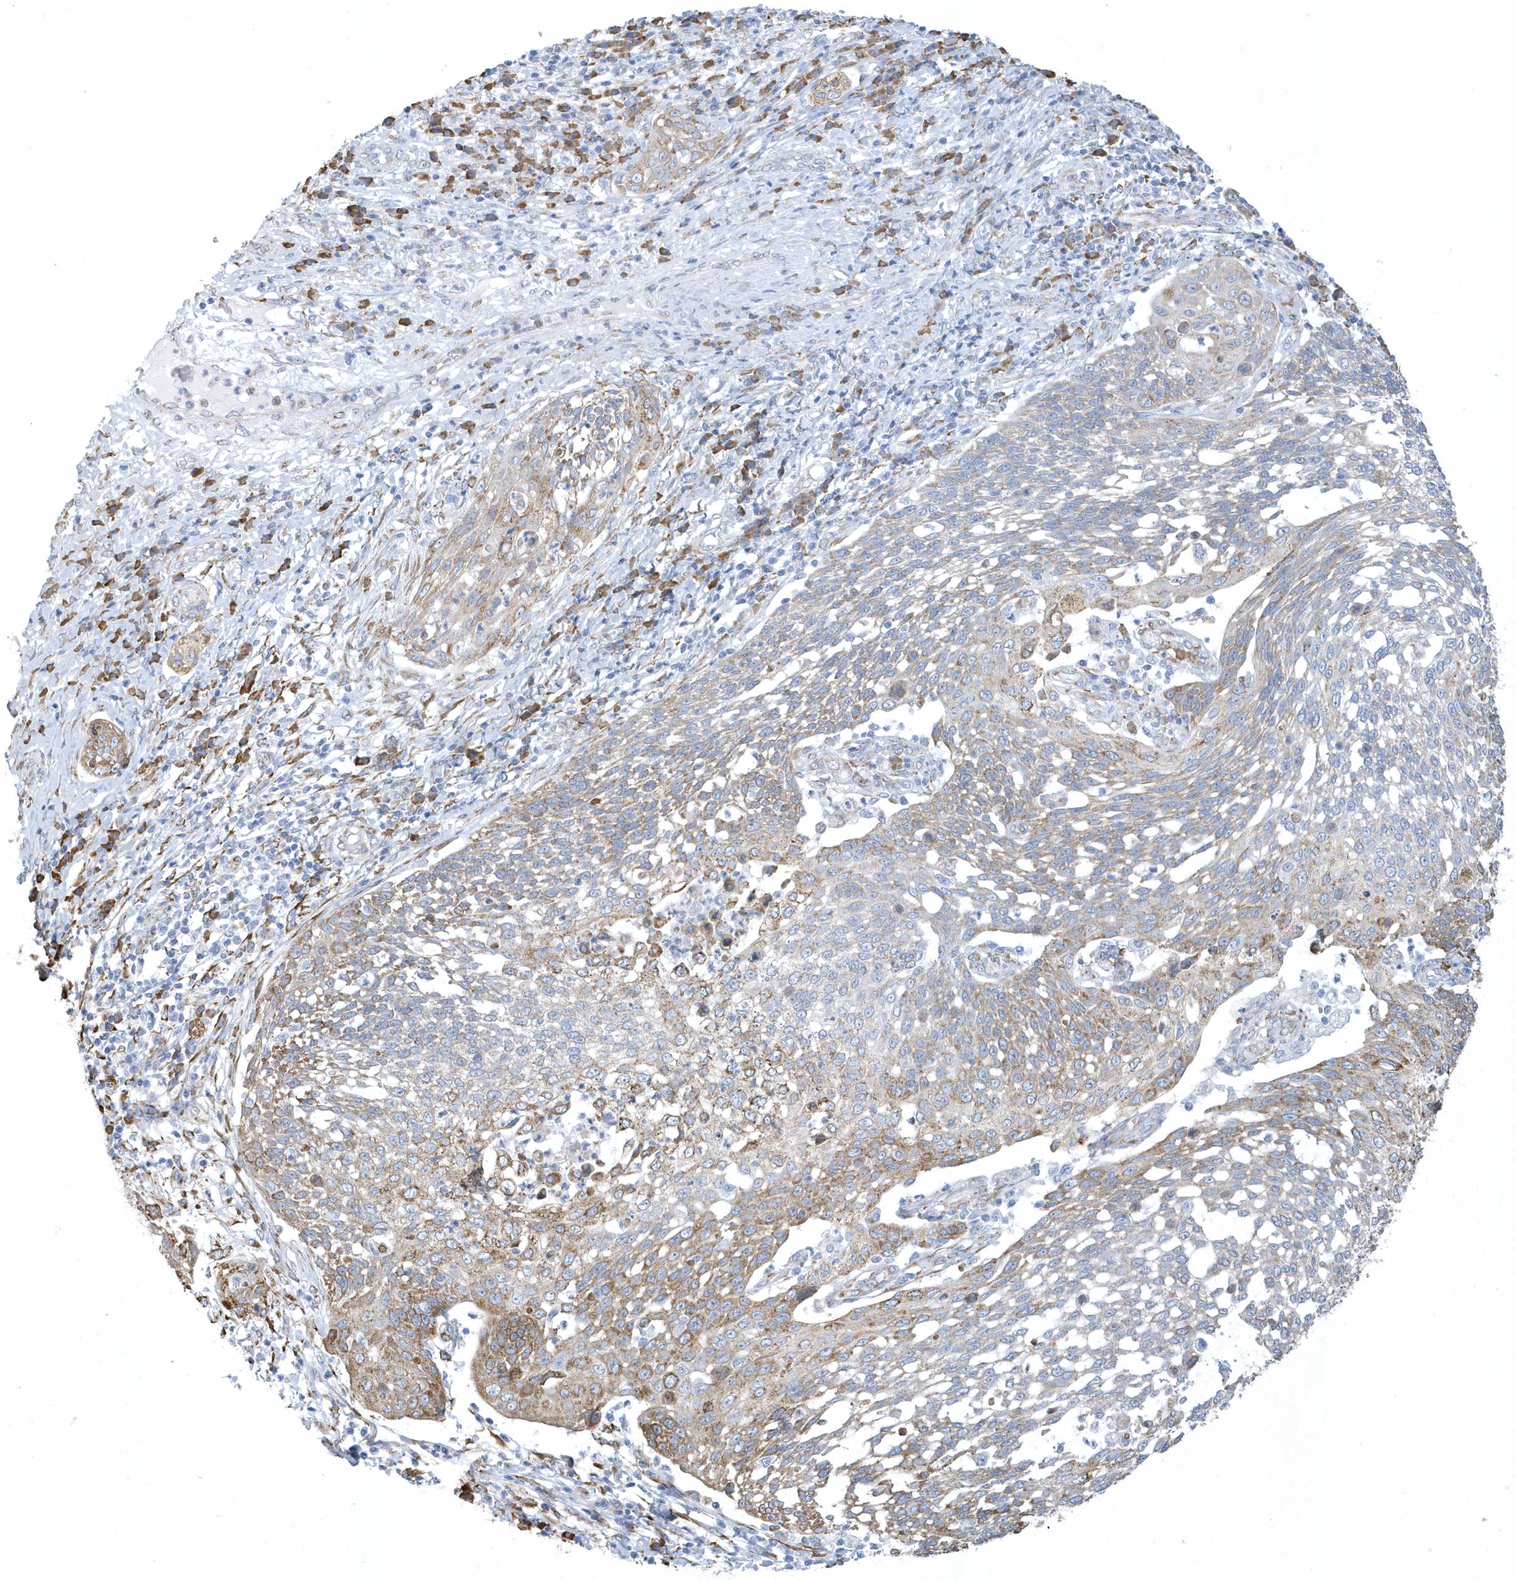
{"staining": {"intensity": "moderate", "quantity": "25%-75%", "location": "cytoplasmic/membranous"}, "tissue": "cervical cancer", "cell_type": "Tumor cells", "image_type": "cancer", "snomed": [{"axis": "morphology", "description": "Squamous cell carcinoma, NOS"}, {"axis": "topography", "description": "Cervix"}], "caption": "High-magnification brightfield microscopy of cervical cancer (squamous cell carcinoma) stained with DAB (3,3'-diaminobenzidine) (brown) and counterstained with hematoxylin (blue). tumor cells exhibit moderate cytoplasmic/membranous positivity is present in approximately25%-75% of cells.", "gene": "DCAF1", "patient": {"sex": "female", "age": 34}}